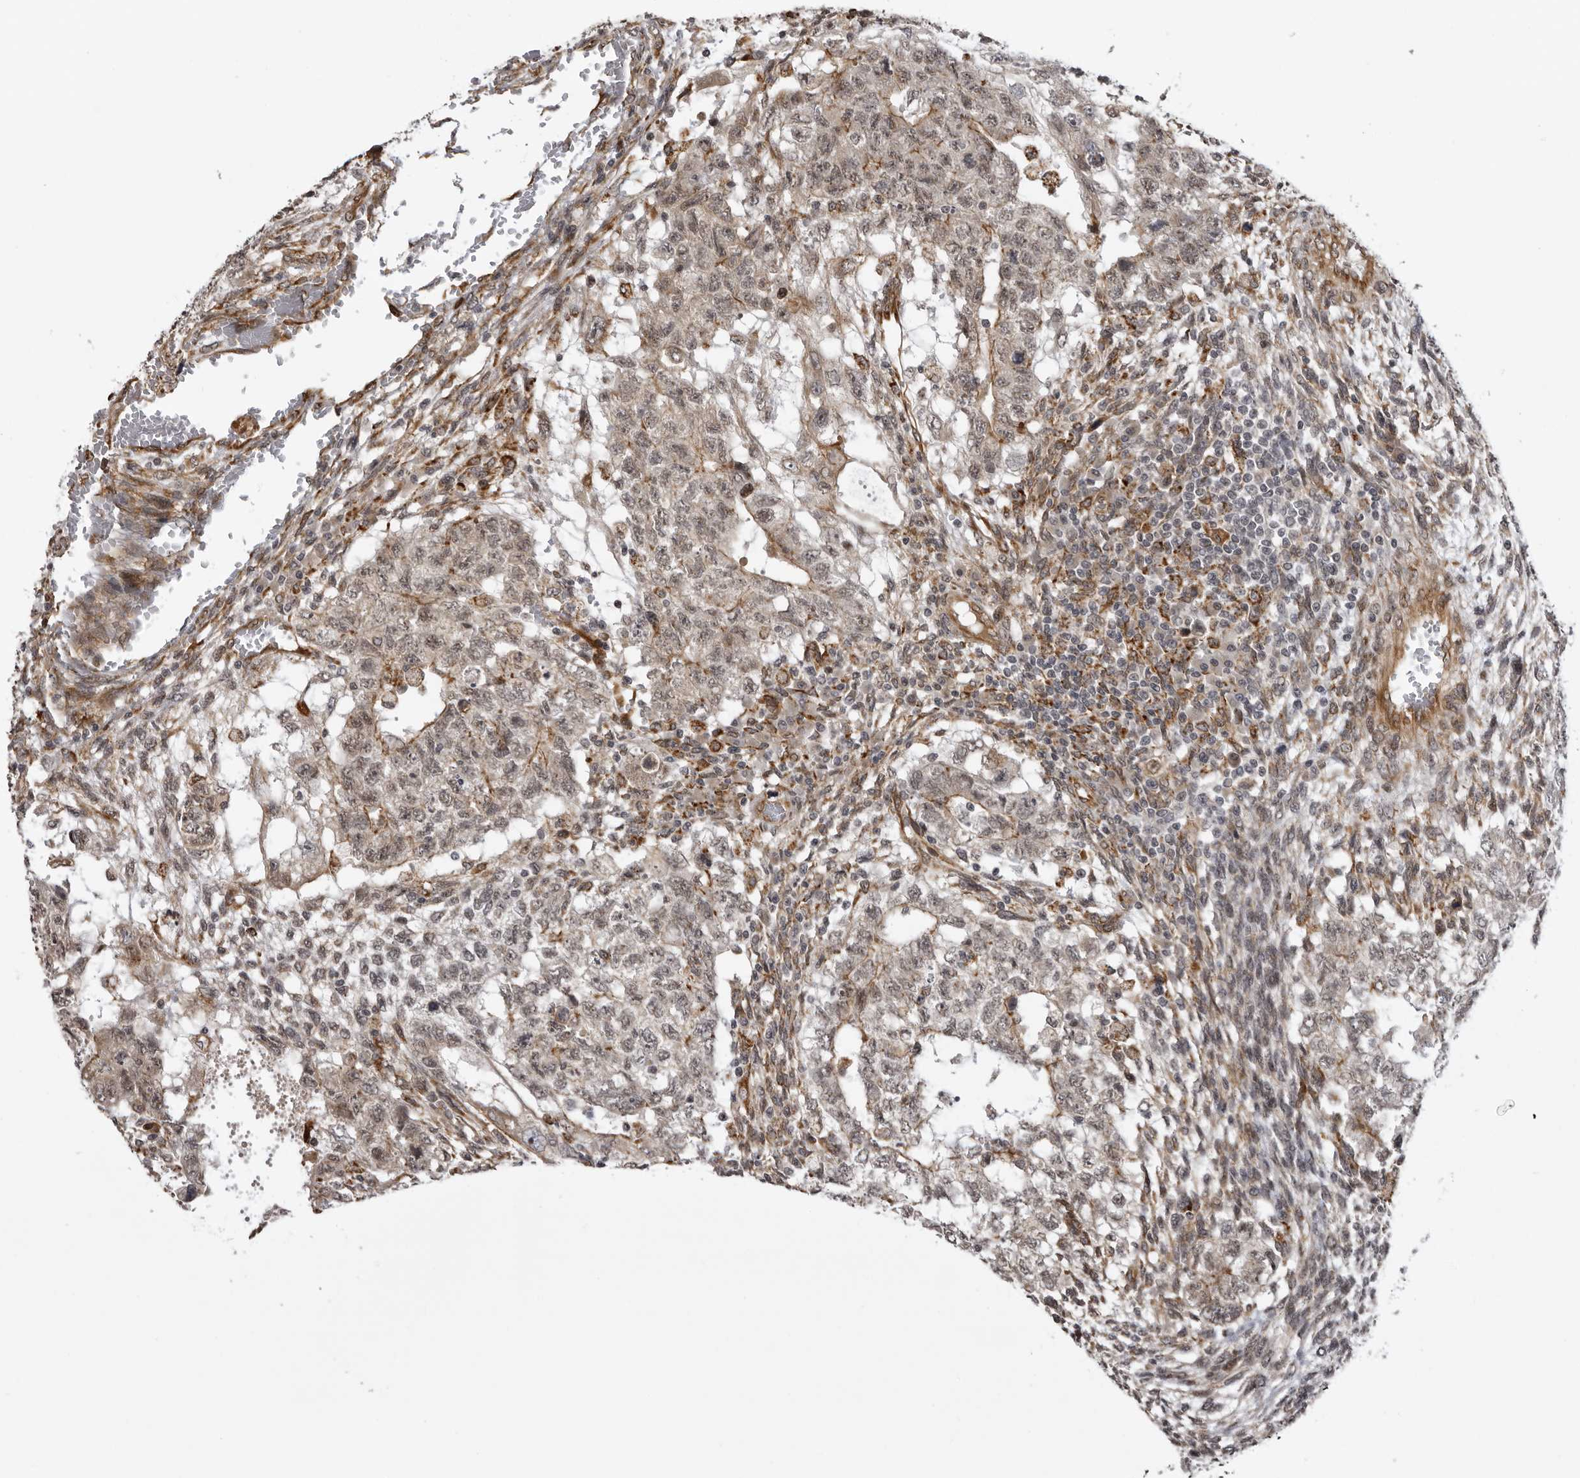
{"staining": {"intensity": "negative", "quantity": "none", "location": "none"}, "tissue": "testis cancer", "cell_type": "Tumor cells", "image_type": "cancer", "snomed": [{"axis": "morphology", "description": "Normal tissue, NOS"}, {"axis": "morphology", "description": "Carcinoma, Embryonal, NOS"}, {"axis": "topography", "description": "Testis"}], "caption": "The image demonstrates no significant expression in tumor cells of testis embryonal carcinoma.", "gene": "DNAH14", "patient": {"sex": "male", "age": 36}}